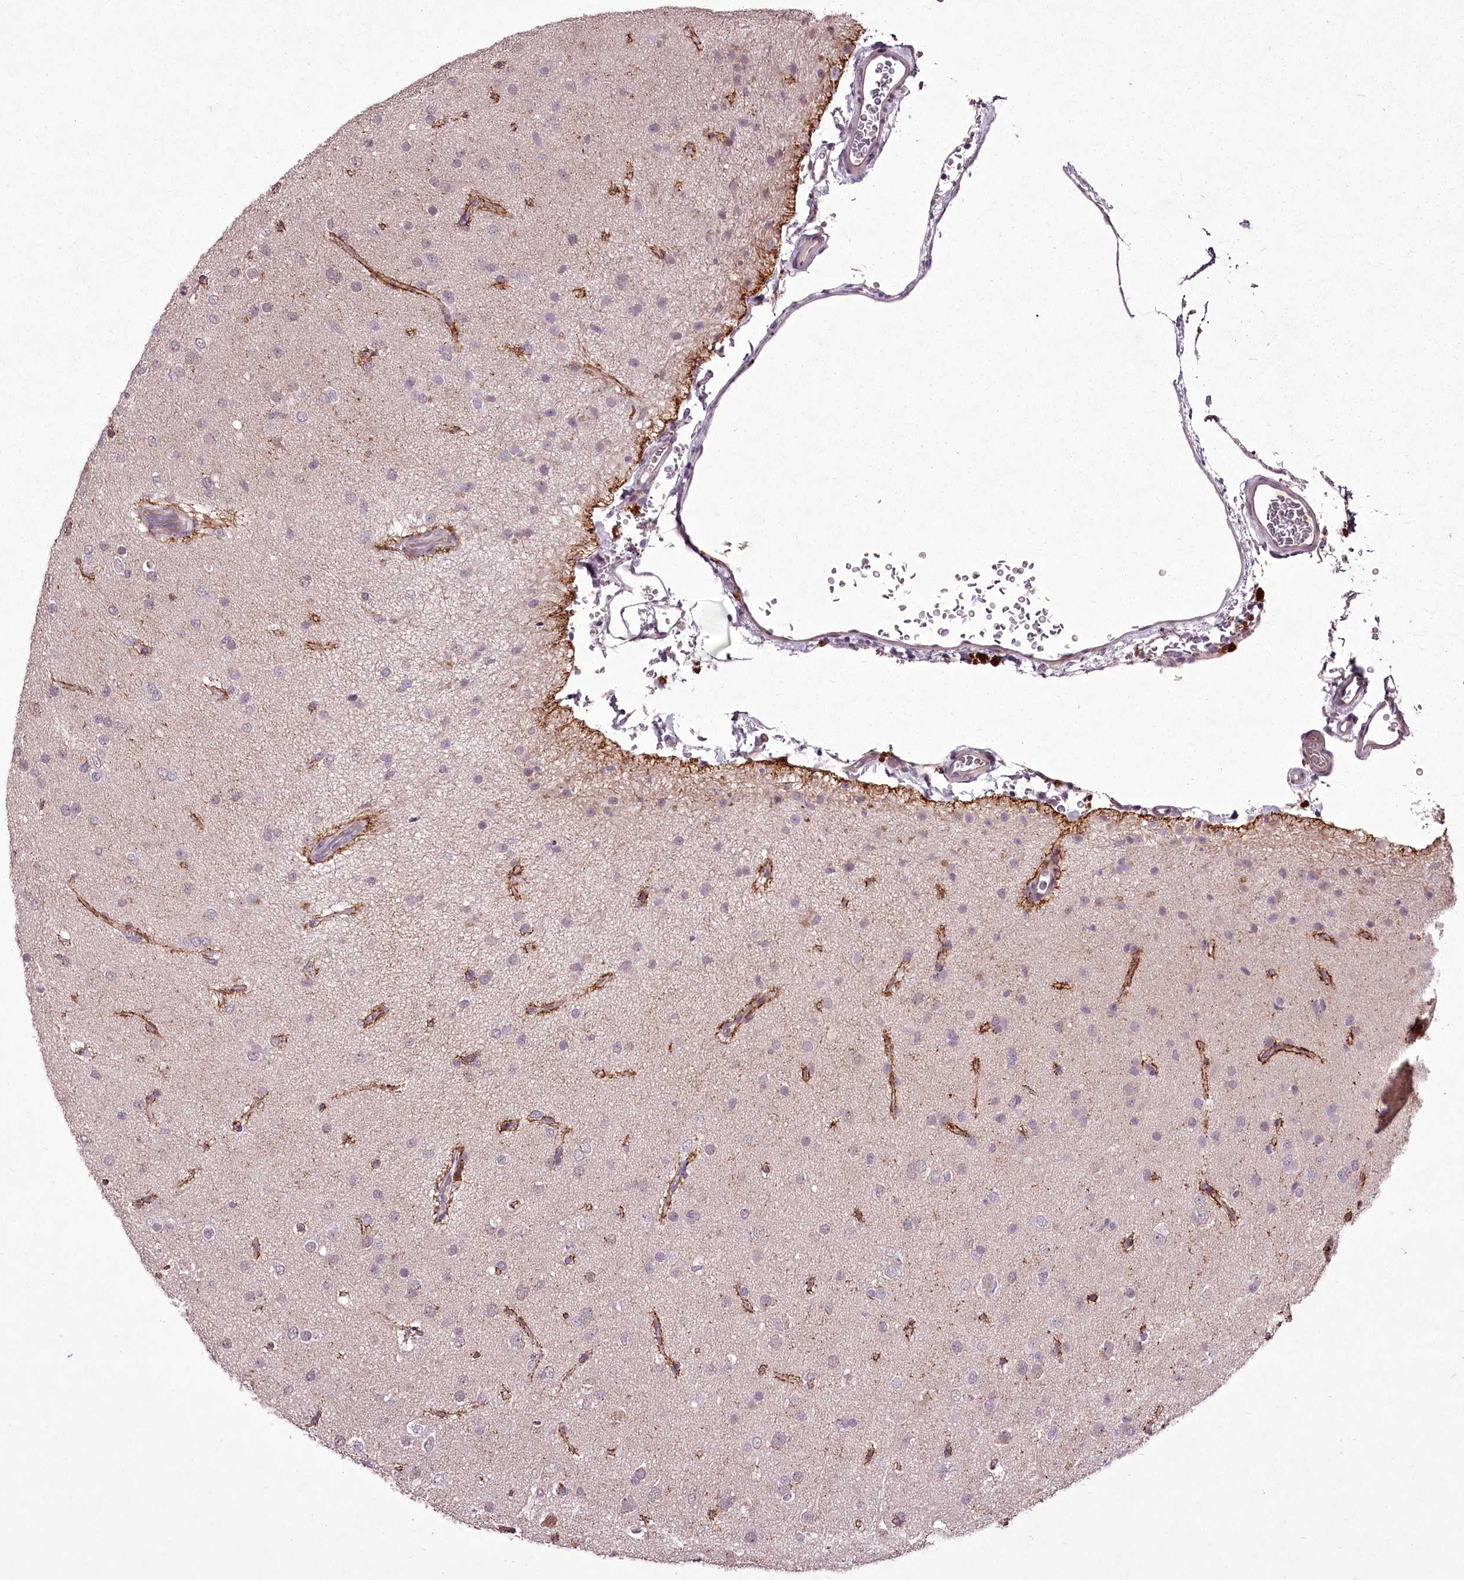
{"staining": {"intensity": "negative", "quantity": "none", "location": "none"}, "tissue": "glioma", "cell_type": "Tumor cells", "image_type": "cancer", "snomed": [{"axis": "morphology", "description": "Glioma, malignant, Low grade"}, {"axis": "topography", "description": "Brain"}], "caption": "A photomicrograph of low-grade glioma (malignant) stained for a protein reveals no brown staining in tumor cells. (DAB immunohistochemistry visualized using brightfield microscopy, high magnification).", "gene": "C1orf56", "patient": {"sex": "male", "age": 65}}